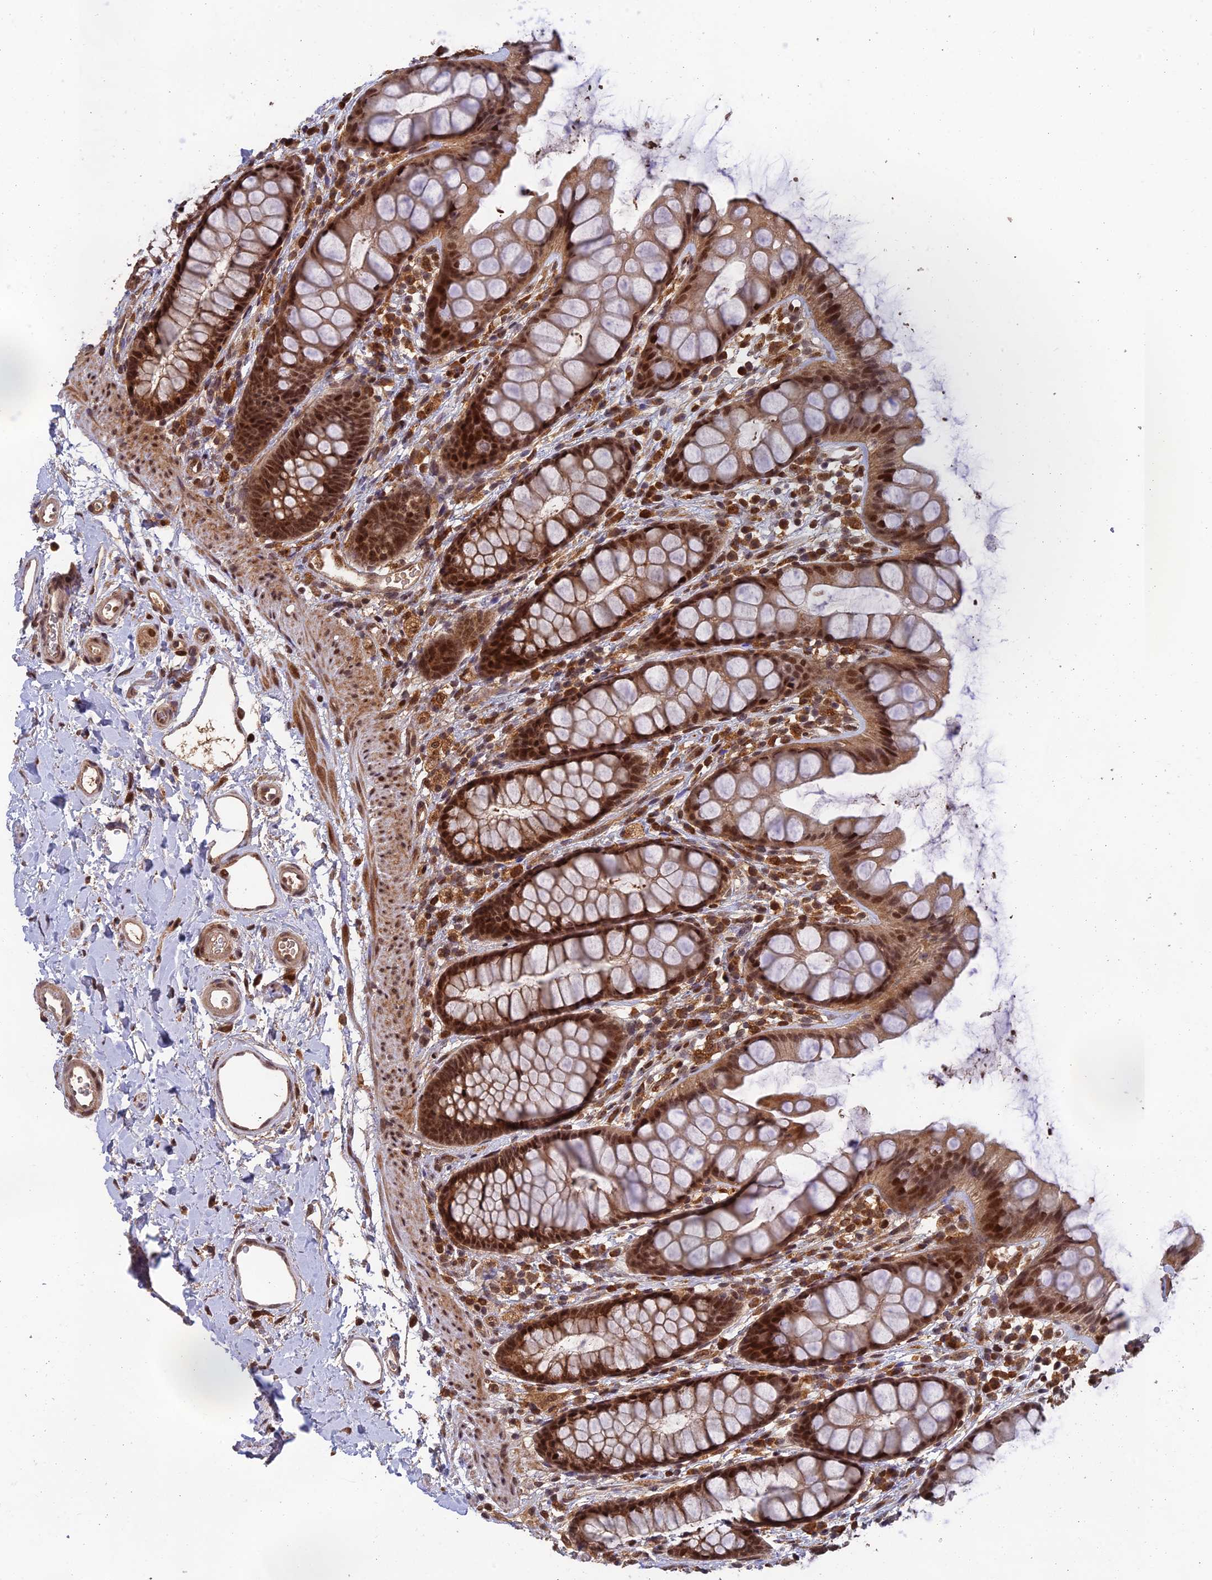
{"staining": {"intensity": "moderate", "quantity": ">75%", "location": "cytoplasmic/membranous,nuclear"}, "tissue": "rectum", "cell_type": "Glandular cells", "image_type": "normal", "snomed": [{"axis": "morphology", "description": "Normal tissue, NOS"}, {"axis": "topography", "description": "Rectum"}], "caption": "Immunohistochemistry of normal human rectum shows medium levels of moderate cytoplasmic/membranous,nuclear staining in about >75% of glandular cells.", "gene": "OSBPL1A", "patient": {"sex": "female", "age": 65}}